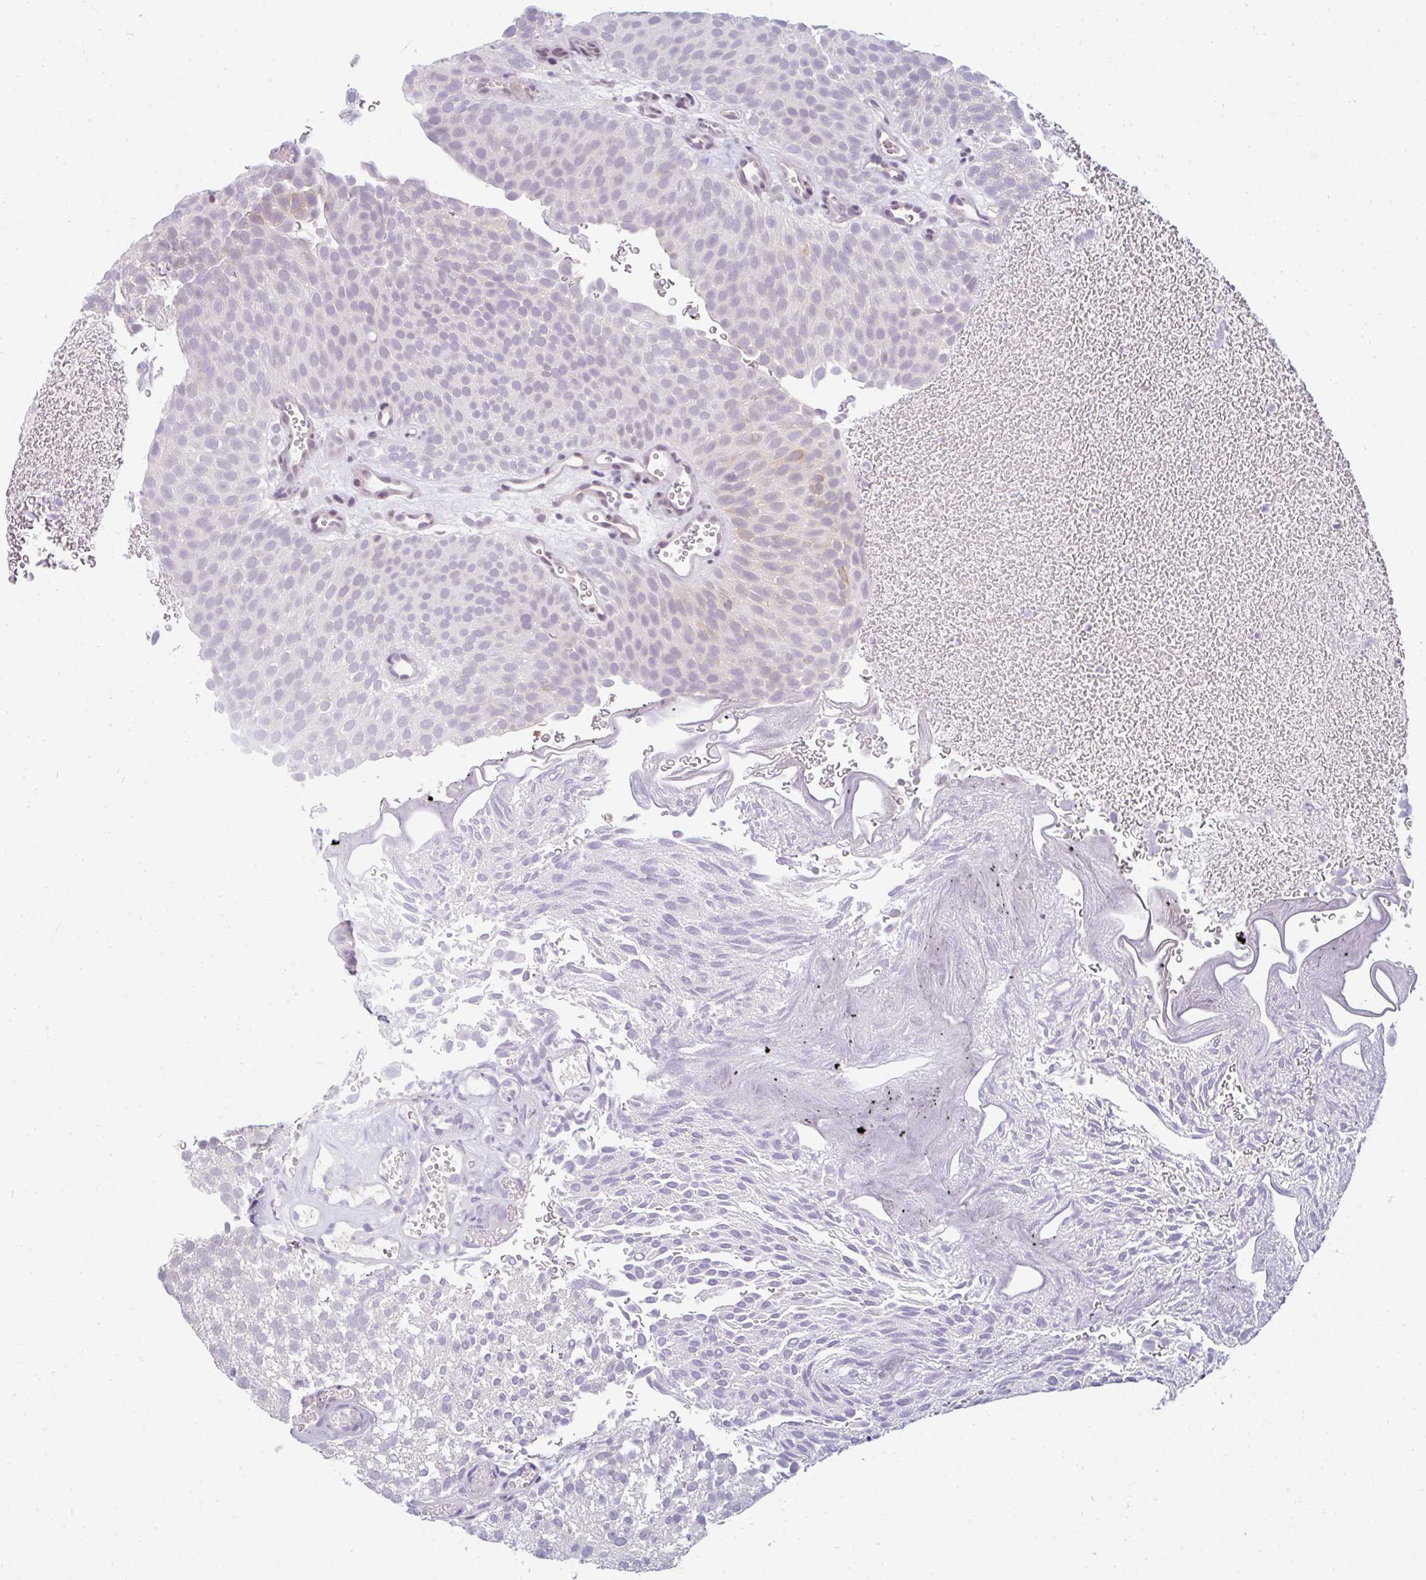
{"staining": {"intensity": "negative", "quantity": "none", "location": "none"}, "tissue": "urothelial cancer", "cell_type": "Tumor cells", "image_type": "cancer", "snomed": [{"axis": "morphology", "description": "Urothelial carcinoma, Low grade"}, {"axis": "topography", "description": "Urinary bladder"}], "caption": "Immunohistochemistry of low-grade urothelial carcinoma exhibits no staining in tumor cells.", "gene": "PPFIA4", "patient": {"sex": "male", "age": 78}}